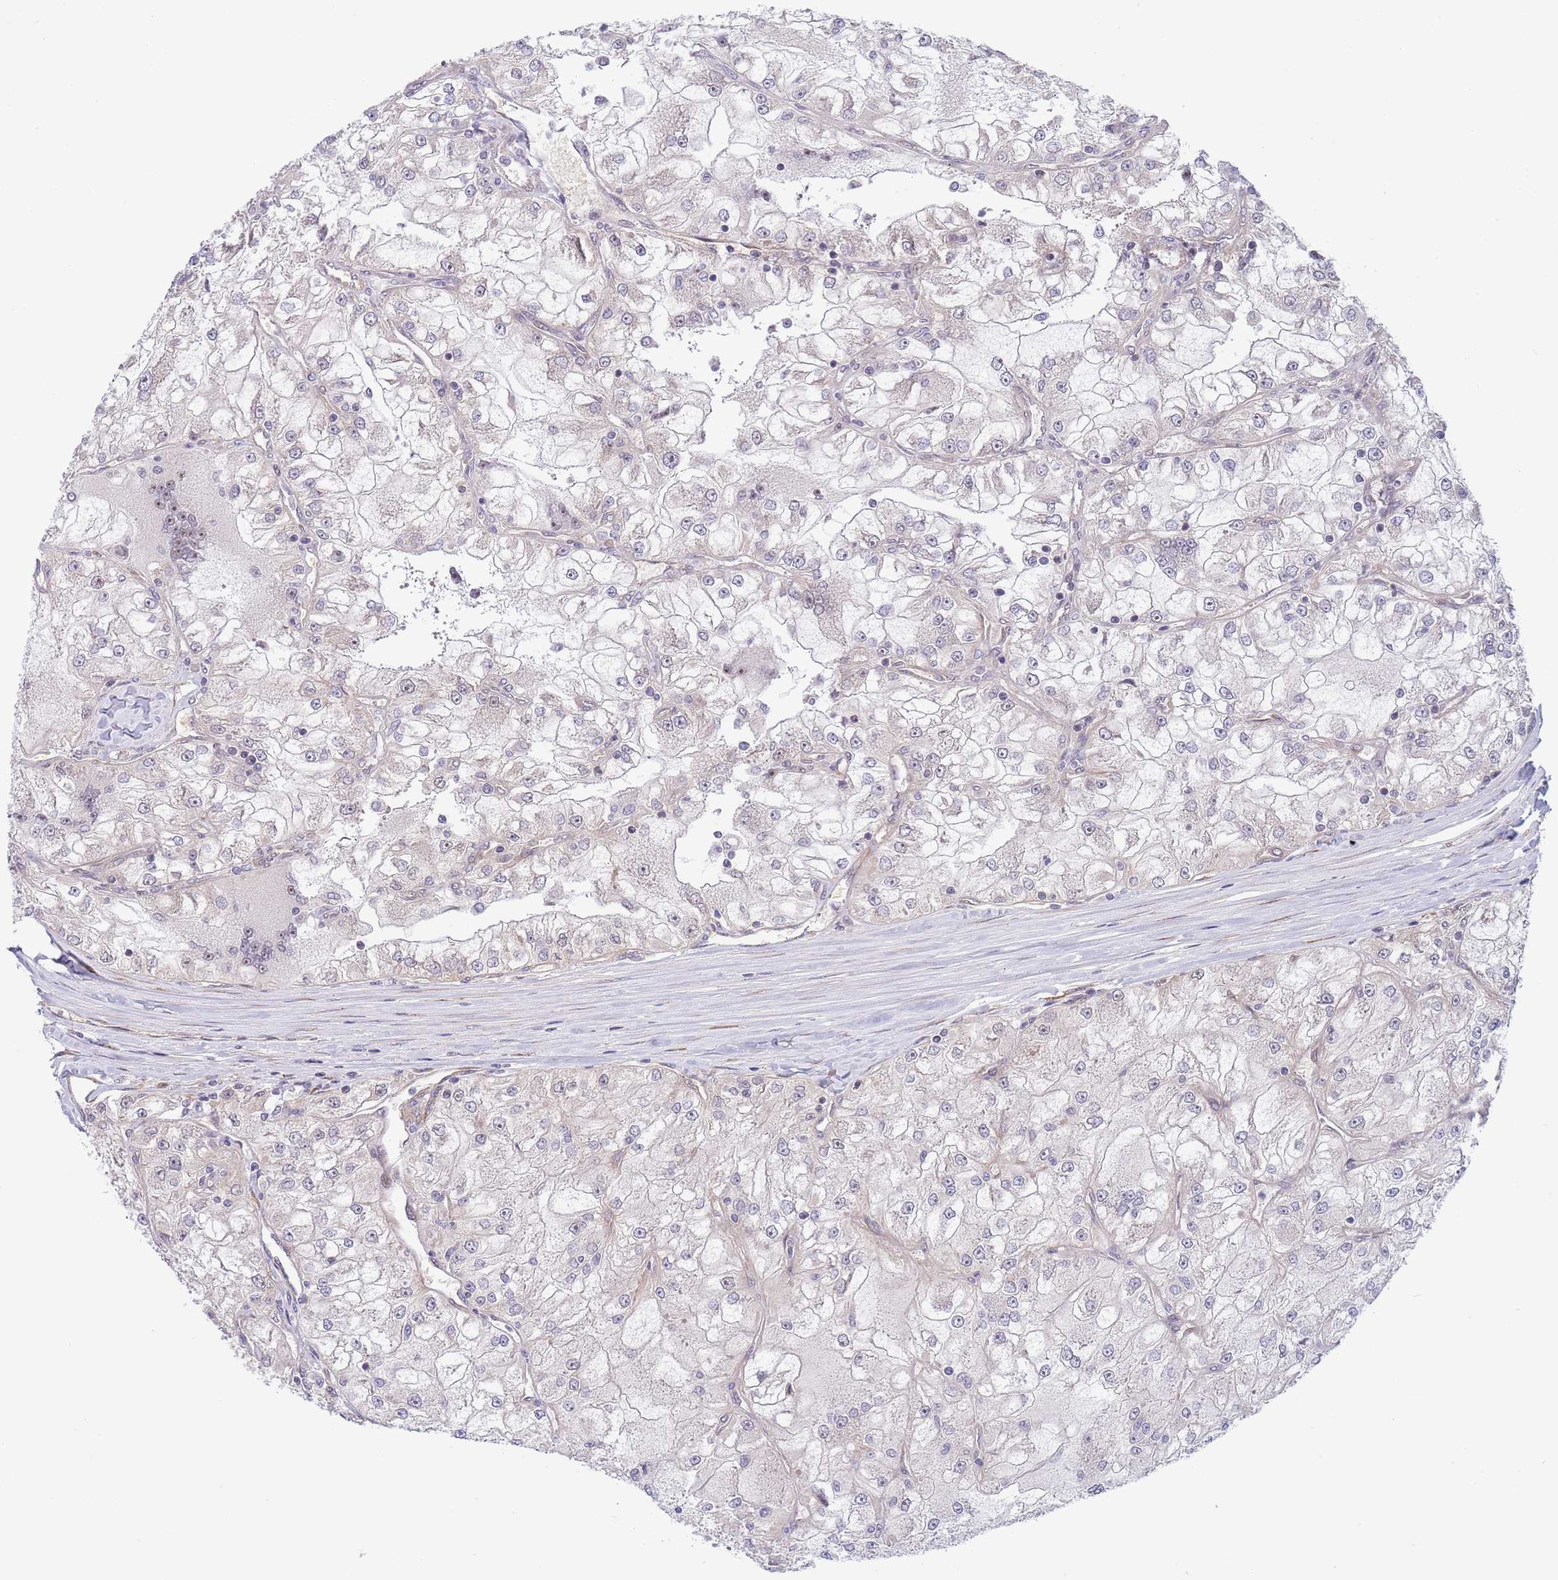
{"staining": {"intensity": "negative", "quantity": "none", "location": "none"}, "tissue": "renal cancer", "cell_type": "Tumor cells", "image_type": "cancer", "snomed": [{"axis": "morphology", "description": "Adenocarcinoma, NOS"}, {"axis": "topography", "description": "Kidney"}], "caption": "Immunohistochemistry of adenocarcinoma (renal) displays no staining in tumor cells.", "gene": "TBX10", "patient": {"sex": "female", "age": 72}}